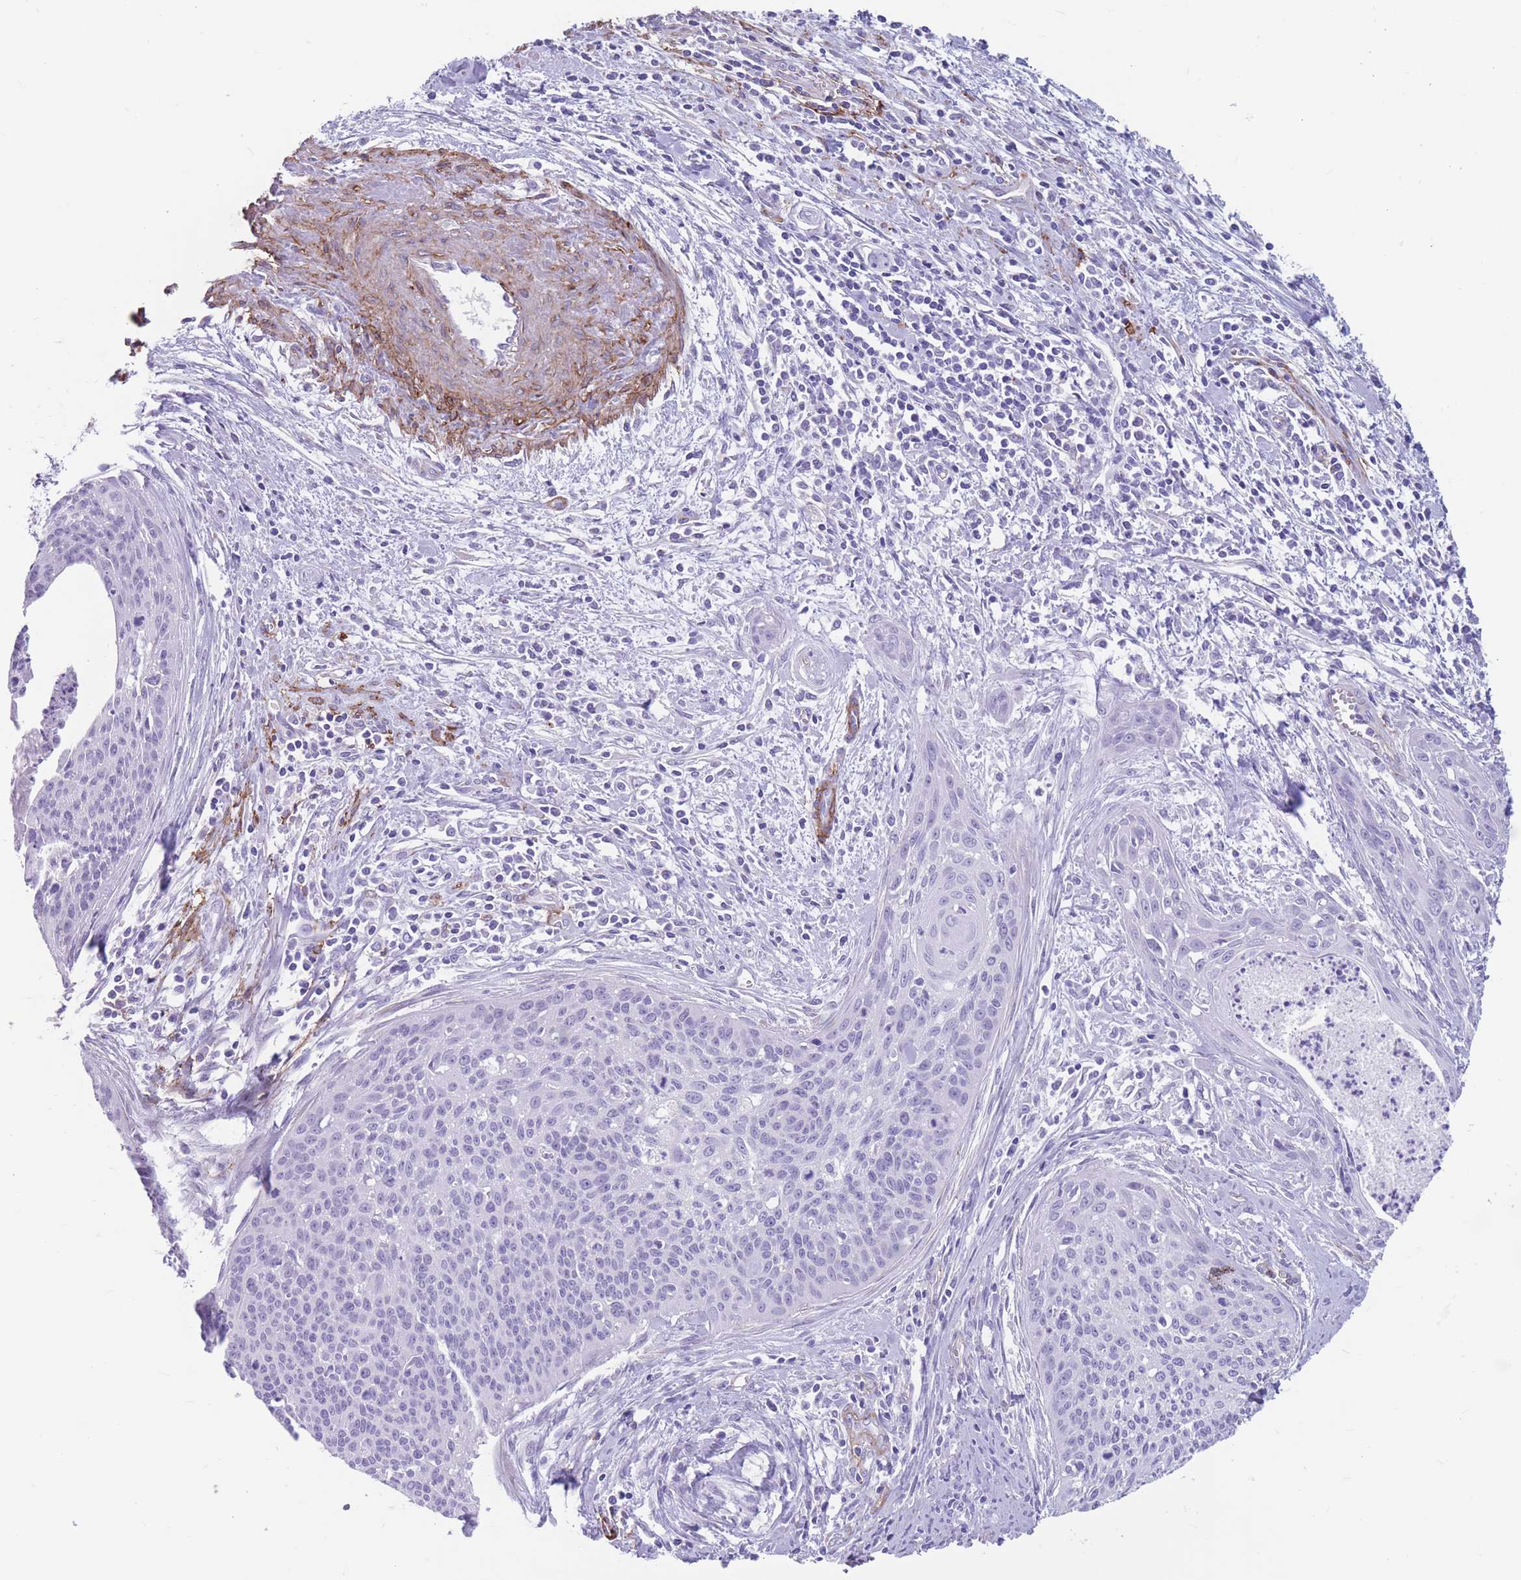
{"staining": {"intensity": "negative", "quantity": "none", "location": "none"}, "tissue": "cervical cancer", "cell_type": "Tumor cells", "image_type": "cancer", "snomed": [{"axis": "morphology", "description": "Squamous cell carcinoma, NOS"}, {"axis": "topography", "description": "Cervix"}], "caption": "A histopathology image of human squamous cell carcinoma (cervical) is negative for staining in tumor cells. (Brightfield microscopy of DAB immunohistochemistry (IHC) at high magnification).", "gene": "DPYD", "patient": {"sex": "female", "age": 55}}